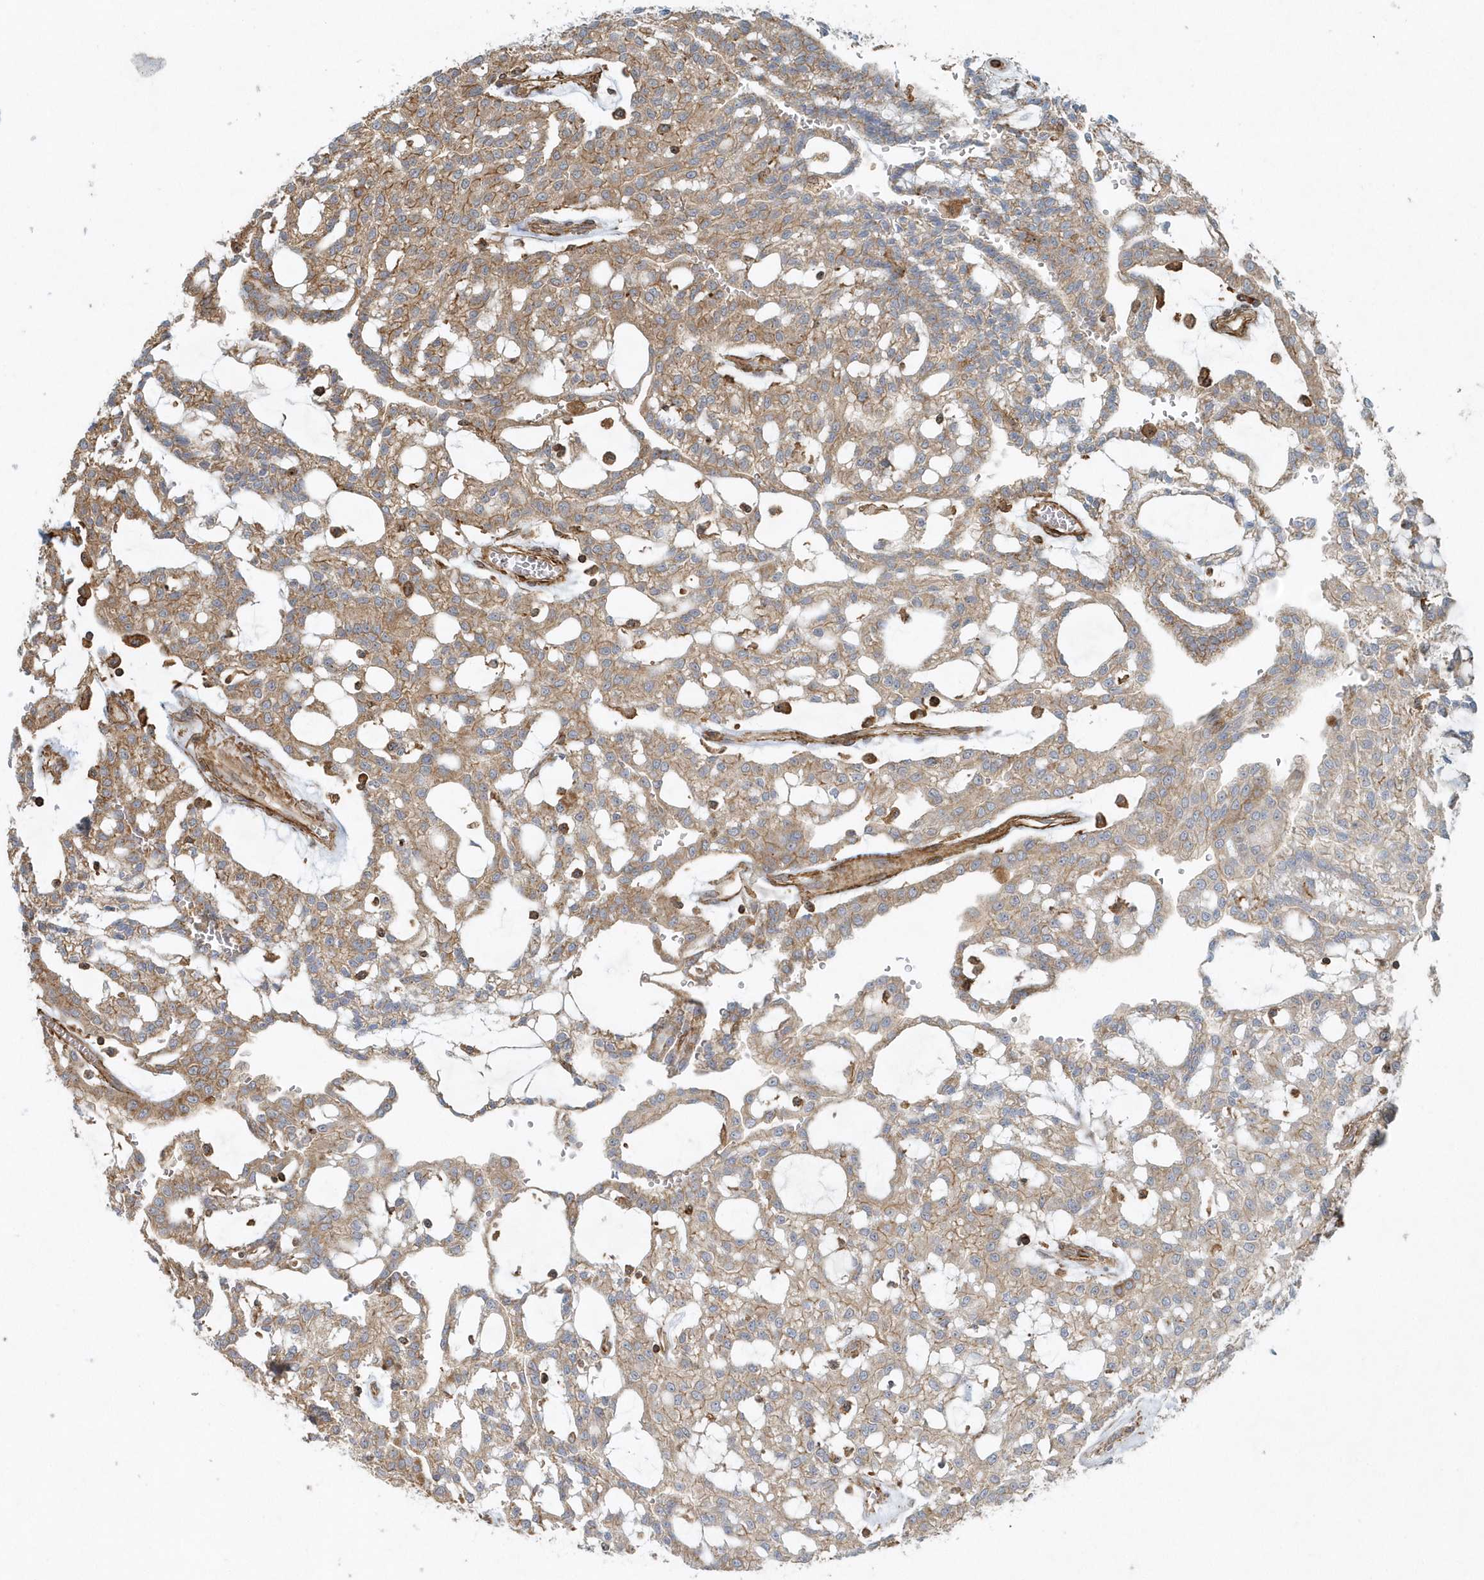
{"staining": {"intensity": "moderate", "quantity": "25%-75%", "location": "cytoplasmic/membranous"}, "tissue": "renal cancer", "cell_type": "Tumor cells", "image_type": "cancer", "snomed": [{"axis": "morphology", "description": "Adenocarcinoma, NOS"}, {"axis": "topography", "description": "Kidney"}], "caption": "An immunohistochemistry (IHC) micrograph of tumor tissue is shown. Protein staining in brown shows moderate cytoplasmic/membranous positivity in adenocarcinoma (renal) within tumor cells. (Stains: DAB (3,3'-diaminobenzidine) in brown, nuclei in blue, Microscopy: brightfield microscopy at high magnification).", "gene": "MMUT", "patient": {"sex": "male", "age": 63}}